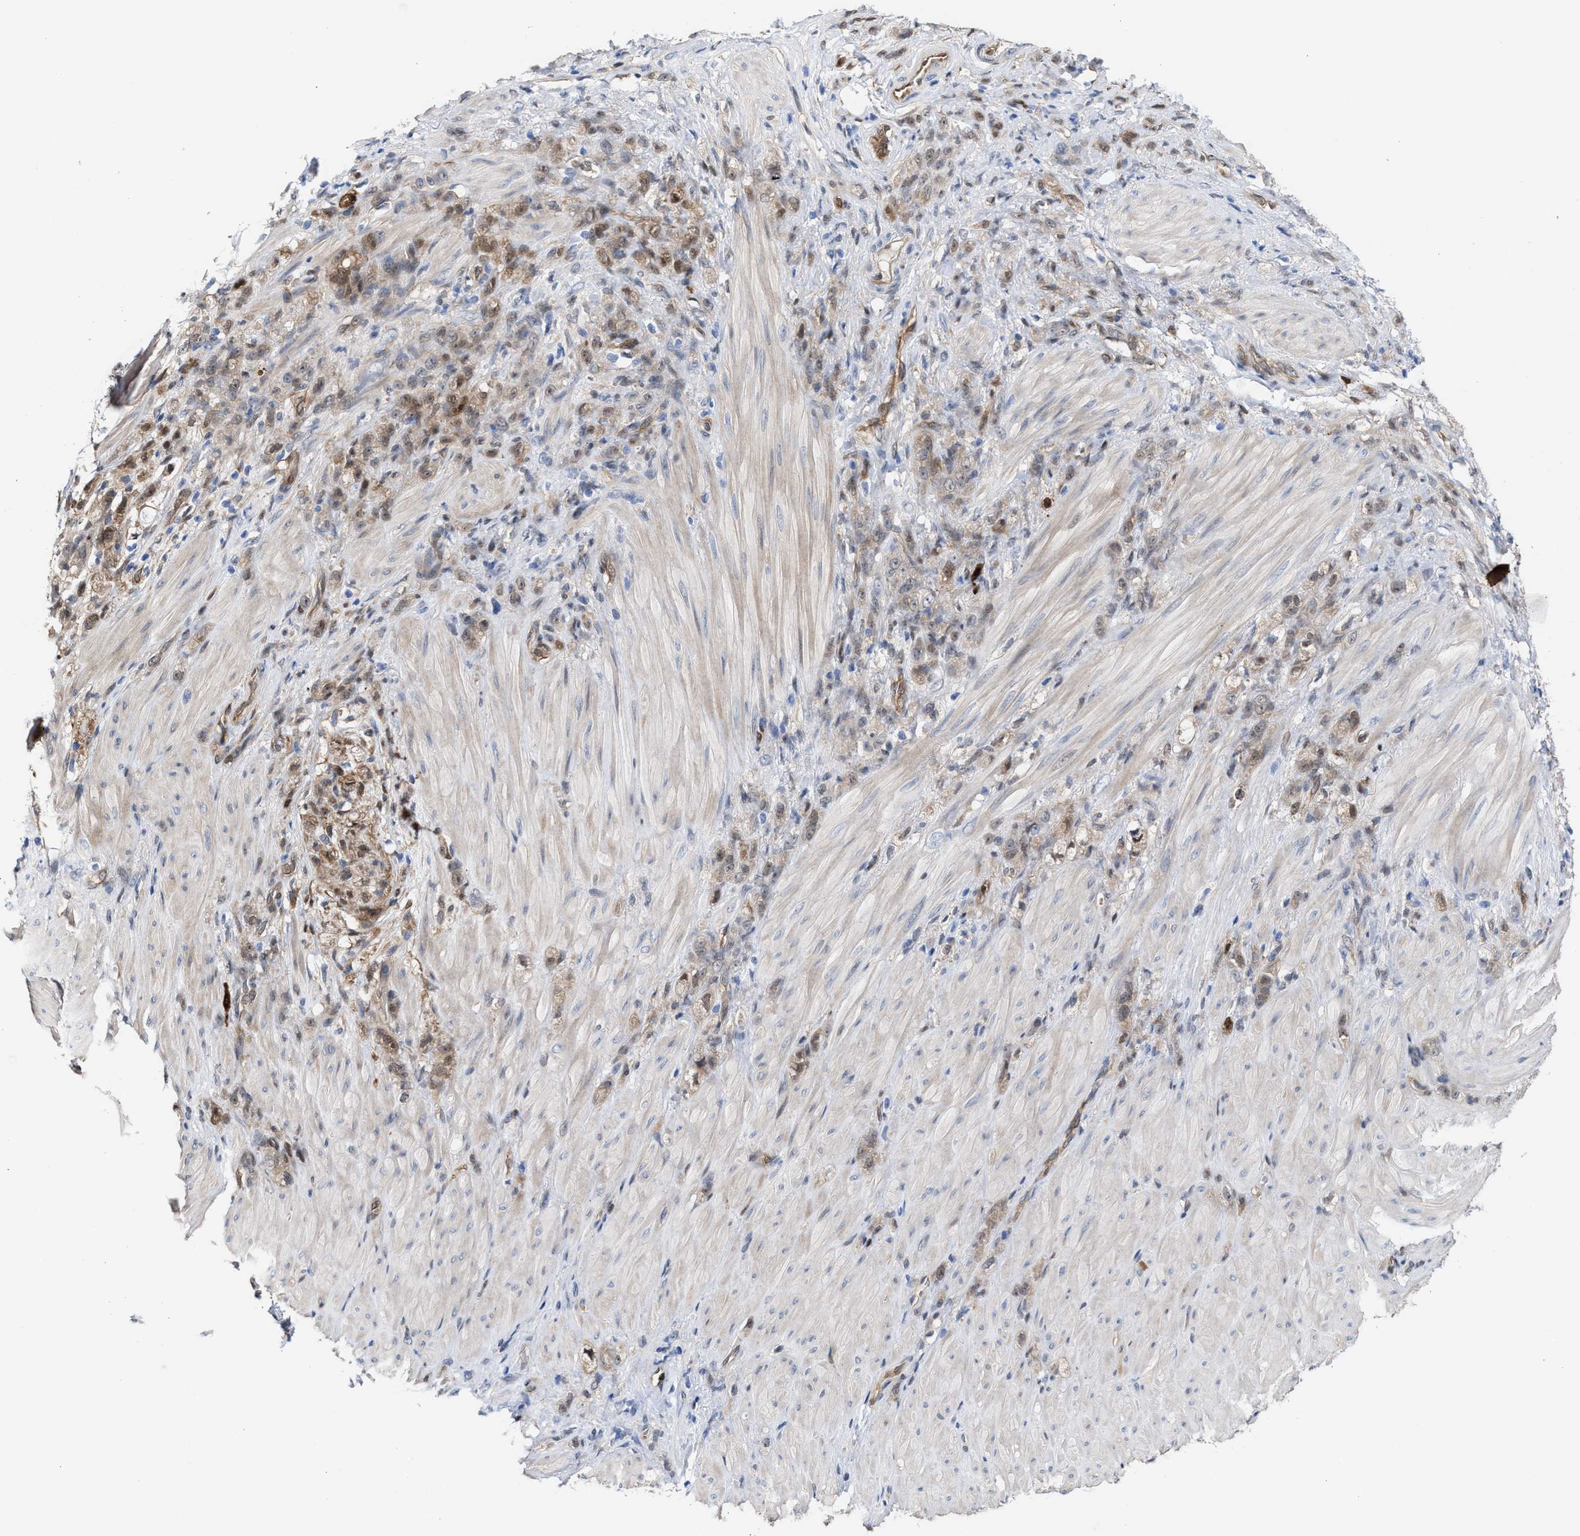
{"staining": {"intensity": "weak", "quantity": ">75%", "location": "cytoplasmic/membranous"}, "tissue": "stomach cancer", "cell_type": "Tumor cells", "image_type": "cancer", "snomed": [{"axis": "morphology", "description": "Normal tissue, NOS"}, {"axis": "morphology", "description": "Adenocarcinoma, NOS"}, {"axis": "topography", "description": "Stomach"}], "caption": "Stomach cancer (adenocarcinoma) stained with DAB (3,3'-diaminobenzidine) immunohistochemistry (IHC) shows low levels of weak cytoplasmic/membranous staining in about >75% of tumor cells. (Stains: DAB (3,3'-diaminobenzidine) in brown, nuclei in blue, Microscopy: brightfield microscopy at high magnification).", "gene": "TP53I3", "patient": {"sex": "male", "age": 82}}